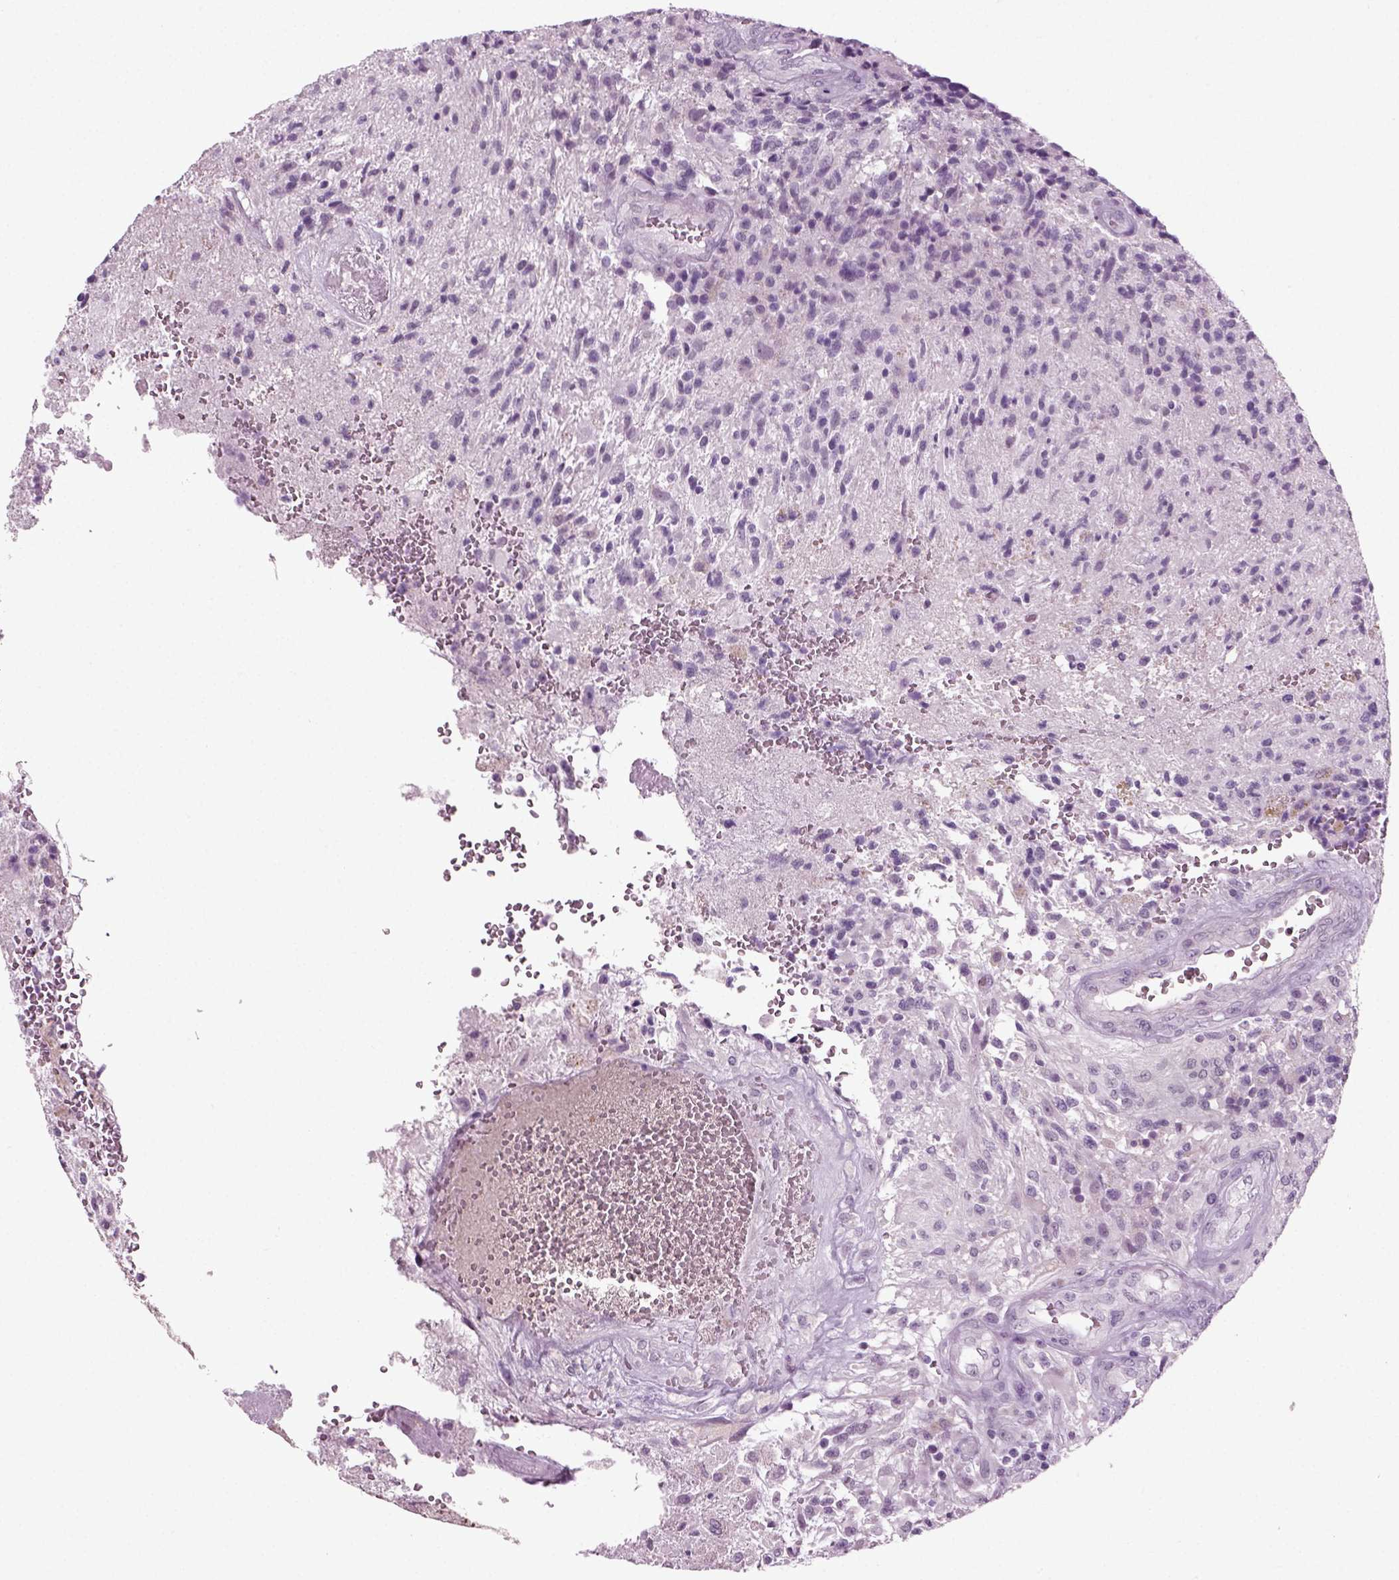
{"staining": {"intensity": "negative", "quantity": "none", "location": "none"}, "tissue": "glioma", "cell_type": "Tumor cells", "image_type": "cancer", "snomed": [{"axis": "morphology", "description": "Glioma, malignant, High grade"}, {"axis": "topography", "description": "Brain"}], "caption": "Immunohistochemistry (IHC) image of glioma stained for a protein (brown), which exhibits no expression in tumor cells. Nuclei are stained in blue.", "gene": "ZC2HC1C", "patient": {"sex": "male", "age": 56}}